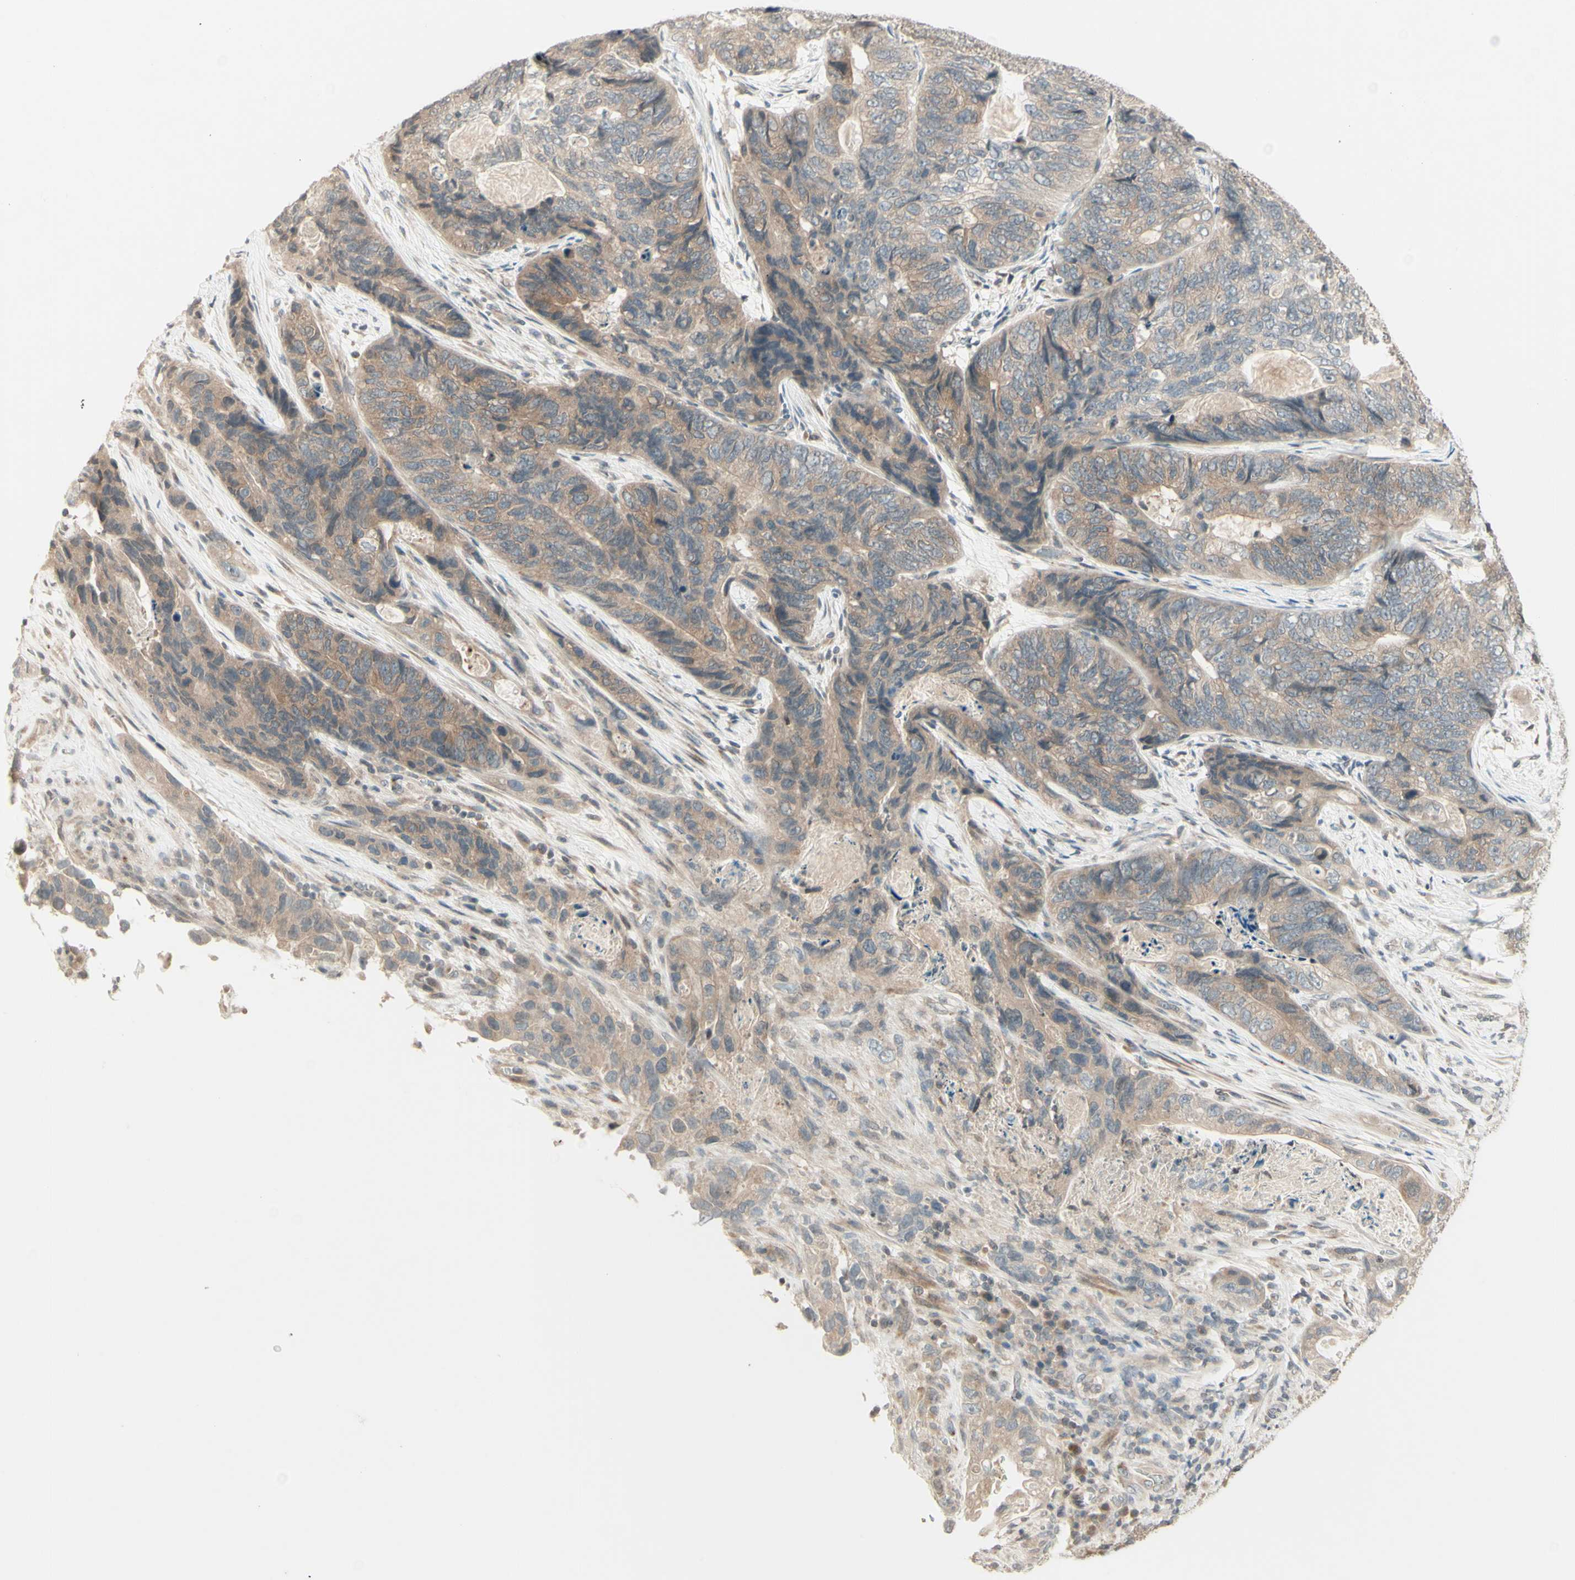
{"staining": {"intensity": "weak", "quantity": ">75%", "location": "cytoplasmic/membranous"}, "tissue": "stomach cancer", "cell_type": "Tumor cells", "image_type": "cancer", "snomed": [{"axis": "morphology", "description": "Adenocarcinoma, NOS"}, {"axis": "topography", "description": "Stomach"}], "caption": "A brown stain labels weak cytoplasmic/membranous expression of a protein in human stomach cancer (adenocarcinoma) tumor cells. The protein is stained brown, and the nuclei are stained in blue (DAB IHC with brightfield microscopy, high magnification).", "gene": "ZW10", "patient": {"sex": "female", "age": 89}}